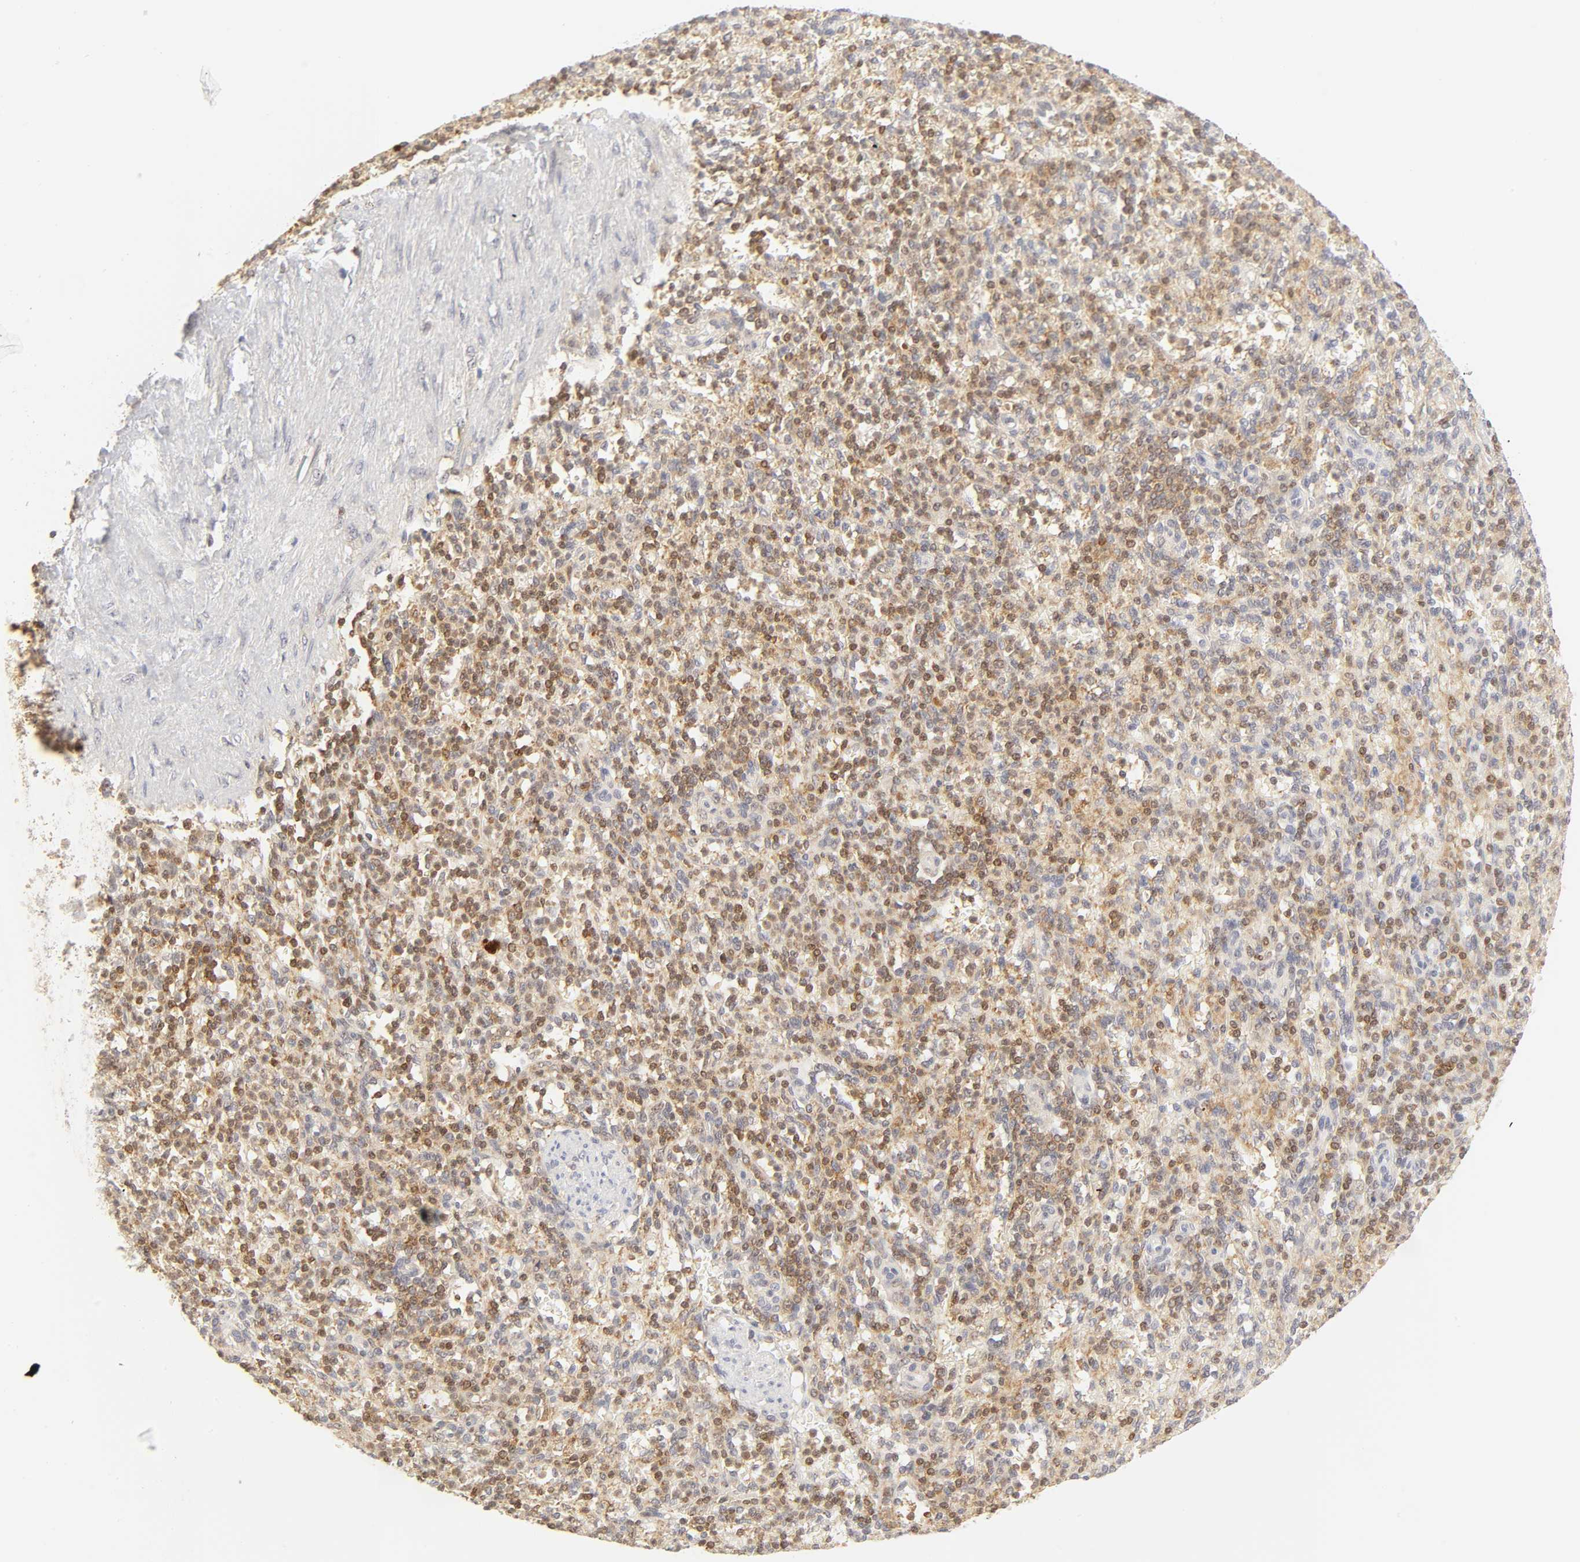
{"staining": {"intensity": "moderate", "quantity": "25%-75%", "location": "cytoplasmic/membranous"}, "tissue": "spleen", "cell_type": "Cells in red pulp", "image_type": "normal", "snomed": [{"axis": "morphology", "description": "Normal tissue, NOS"}, {"axis": "topography", "description": "Spleen"}], "caption": "Protein analysis of benign spleen displays moderate cytoplasmic/membranous positivity in approximately 25%-75% of cells in red pulp.", "gene": "KIF2A", "patient": {"sex": "female", "age": 74}}